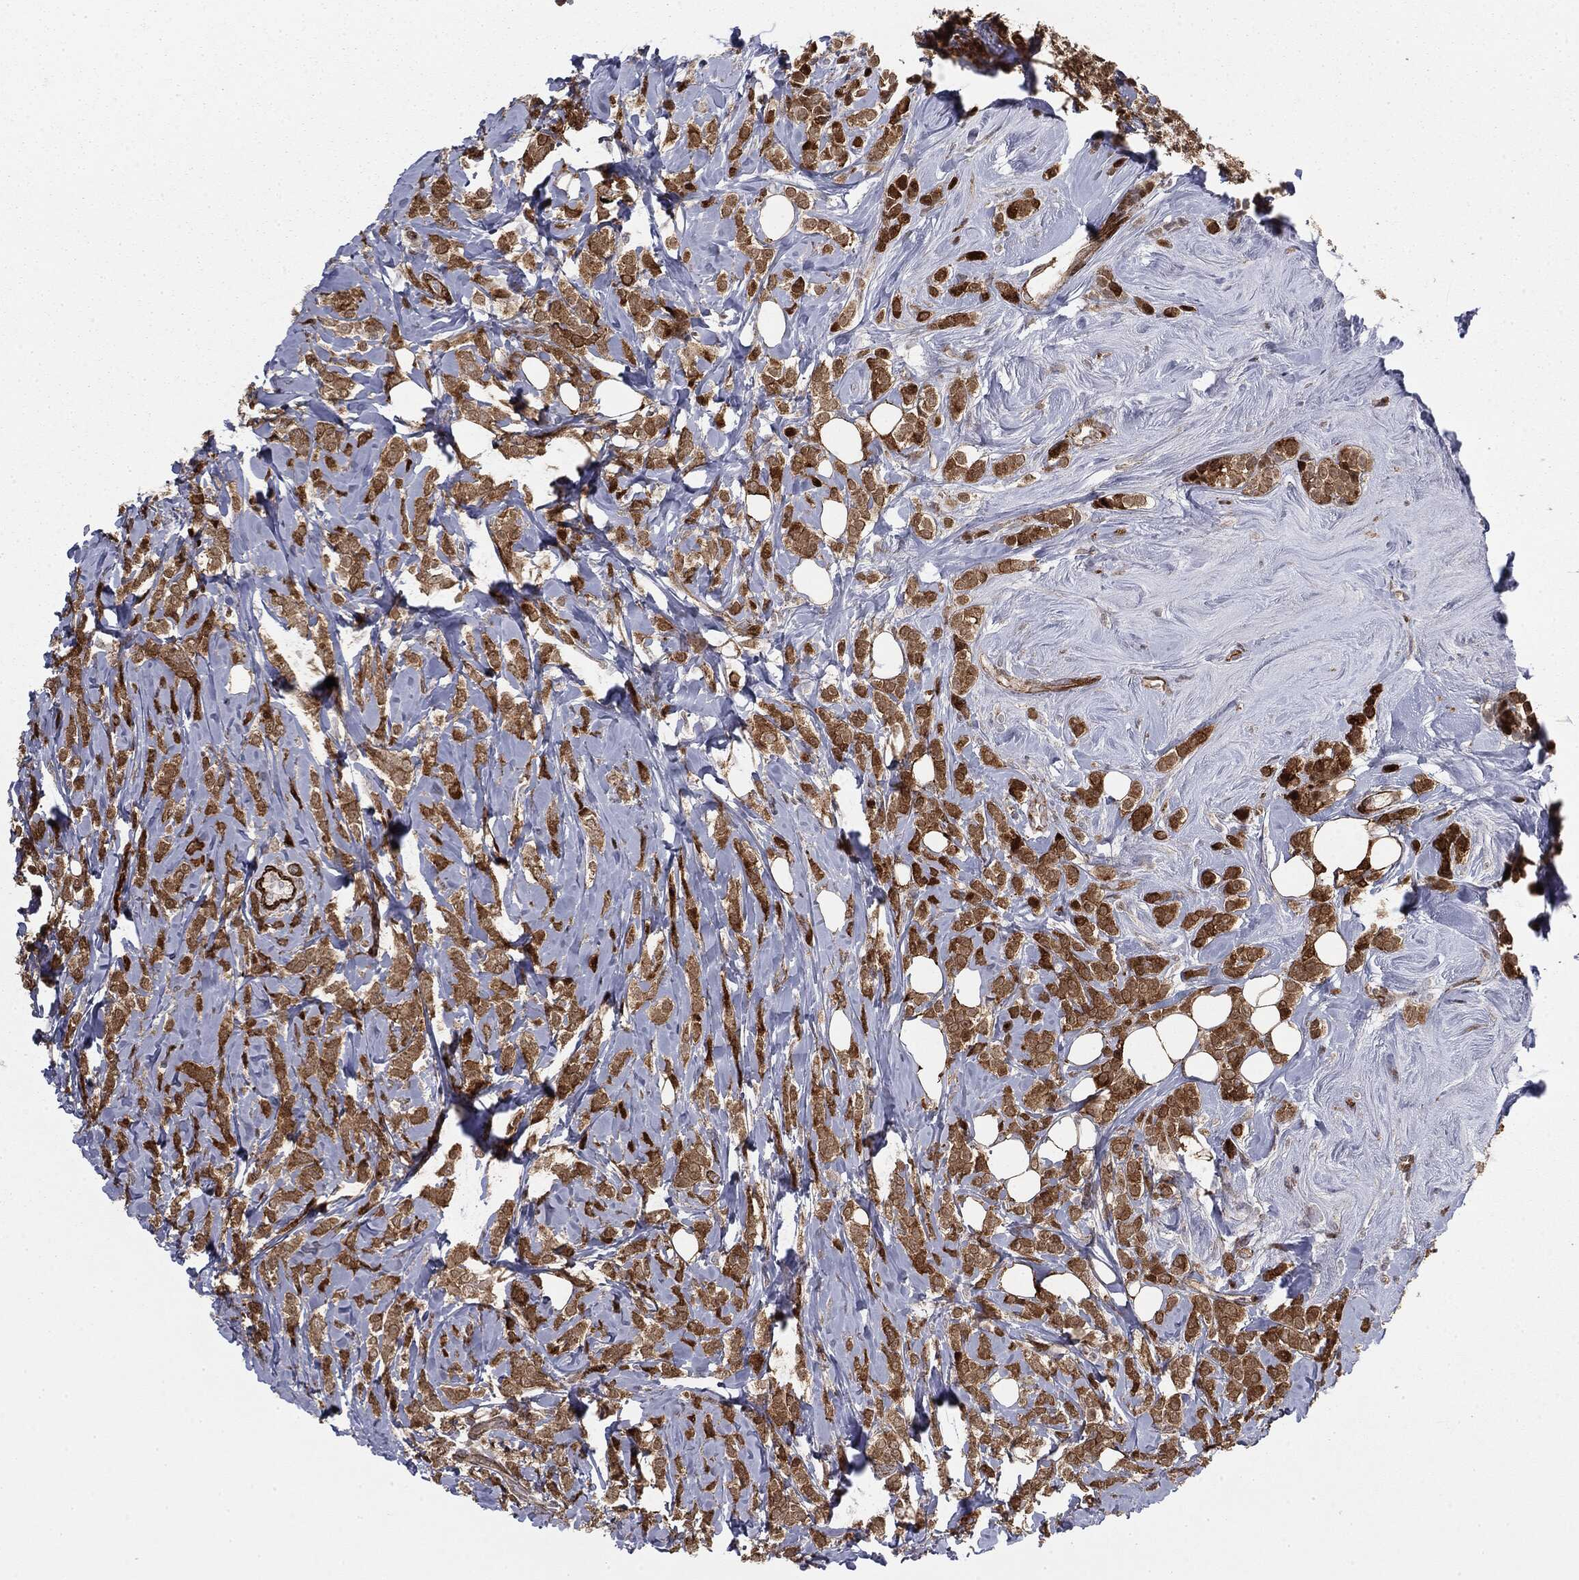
{"staining": {"intensity": "strong", "quantity": ">75%", "location": "cytoplasmic/membranous"}, "tissue": "breast cancer", "cell_type": "Tumor cells", "image_type": "cancer", "snomed": [{"axis": "morphology", "description": "Lobular carcinoma"}, {"axis": "topography", "description": "Breast"}], "caption": "Immunohistochemistry photomicrograph of neoplastic tissue: breast cancer (lobular carcinoma) stained using immunohistochemistry shows high levels of strong protein expression localized specifically in the cytoplasmic/membranous of tumor cells, appearing as a cytoplasmic/membranous brown color.", "gene": "PTEN", "patient": {"sex": "female", "age": 49}}